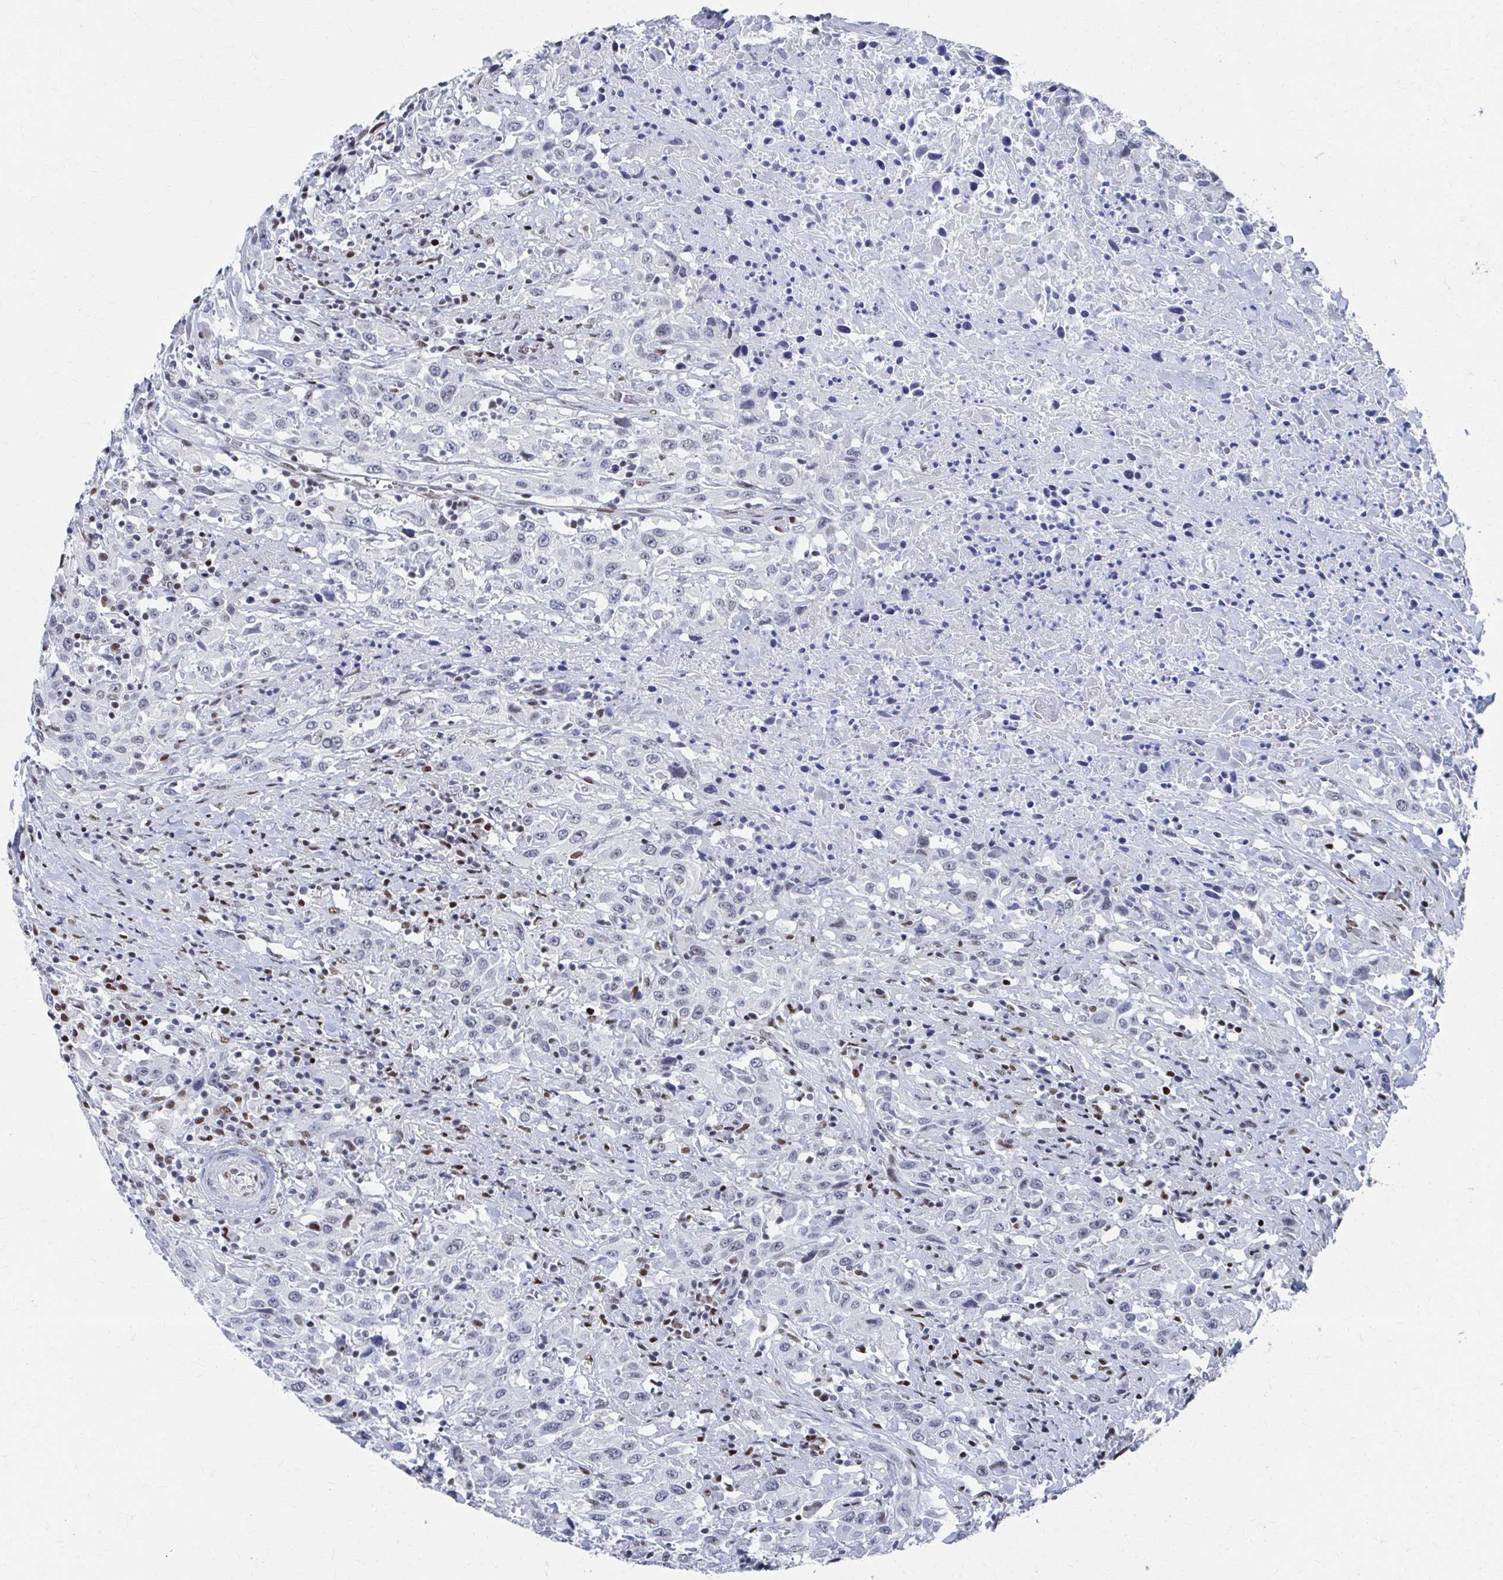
{"staining": {"intensity": "negative", "quantity": "none", "location": "none"}, "tissue": "urothelial cancer", "cell_type": "Tumor cells", "image_type": "cancer", "snomed": [{"axis": "morphology", "description": "Urothelial carcinoma, High grade"}, {"axis": "topography", "description": "Urinary bladder"}], "caption": "Immunohistochemistry of human urothelial cancer displays no staining in tumor cells.", "gene": "CDIN1", "patient": {"sex": "male", "age": 61}}